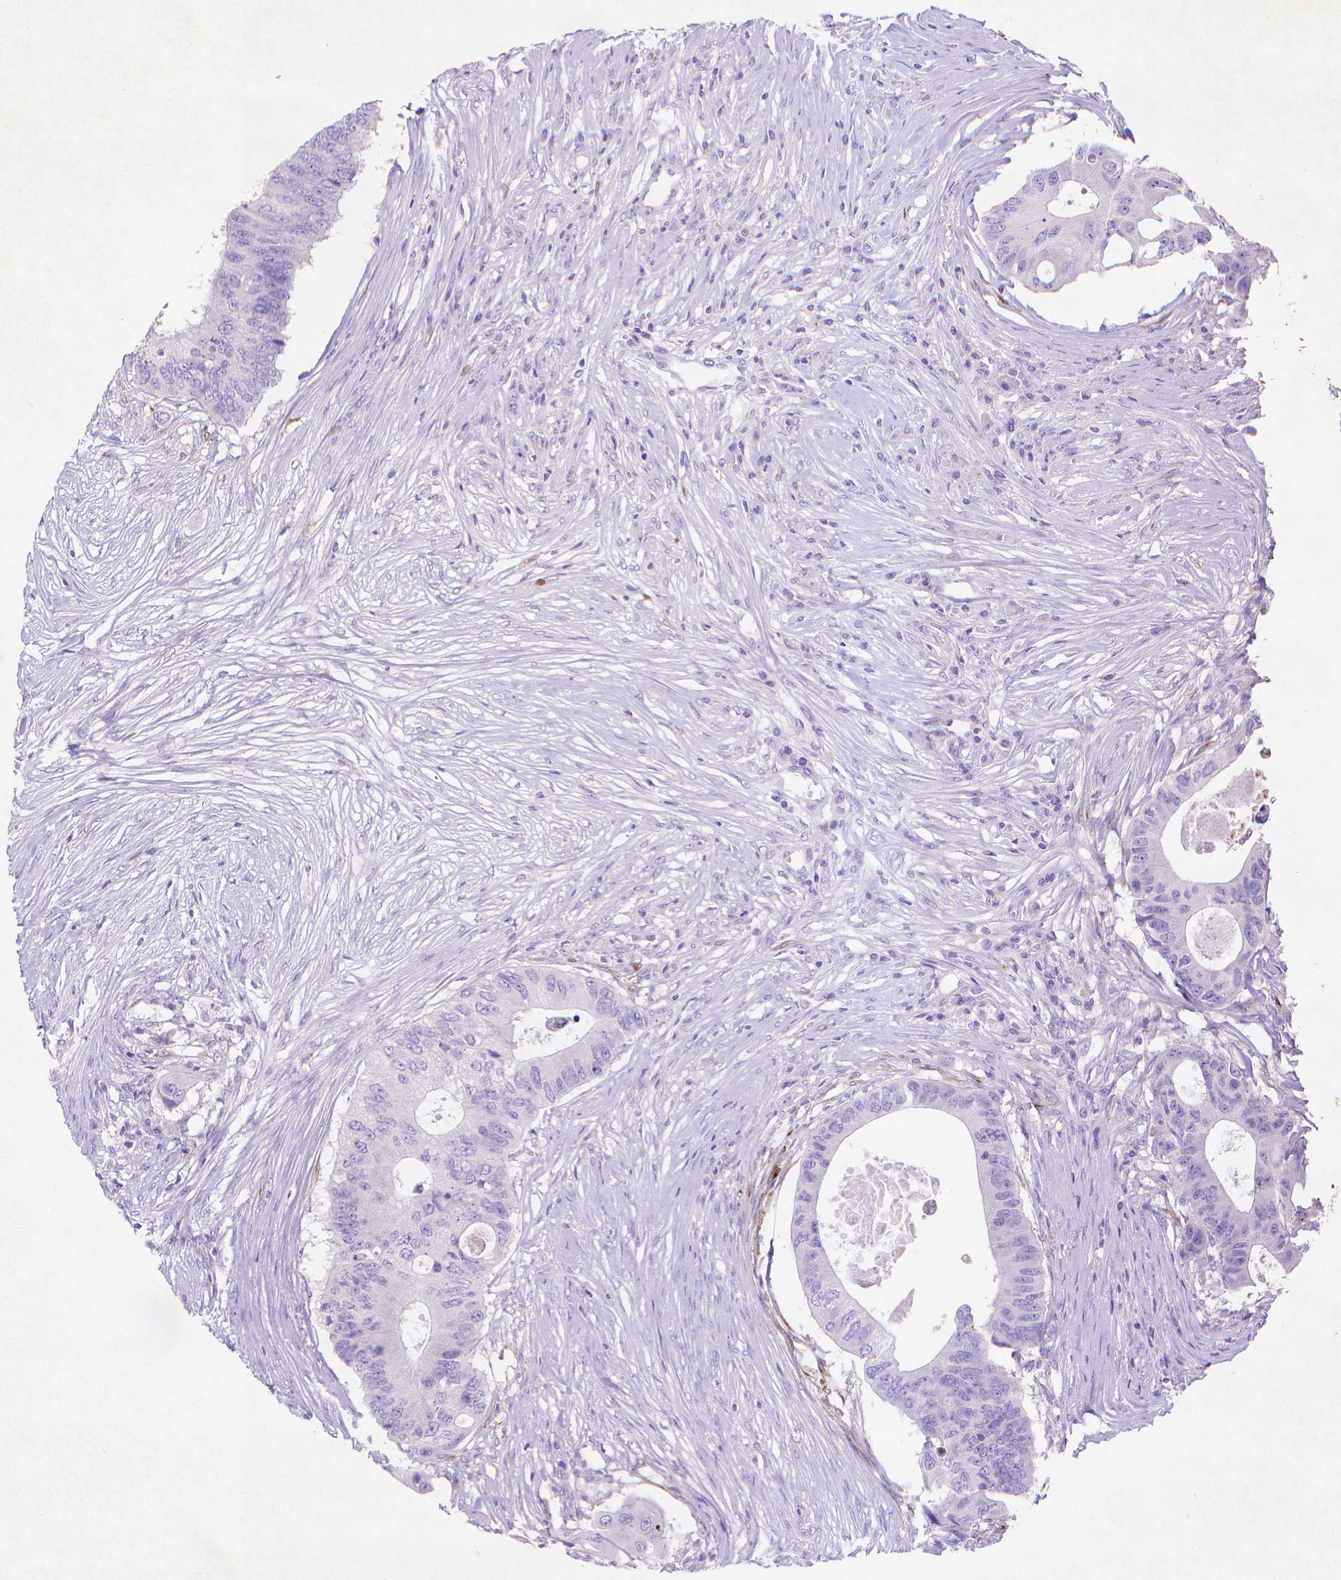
{"staining": {"intensity": "negative", "quantity": "none", "location": "none"}, "tissue": "colorectal cancer", "cell_type": "Tumor cells", "image_type": "cancer", "snomed": [{"axis": "morphology", "description": "Adenocarcinoma, NOS"}, {"axis": "topography", "description": "Colon"}], "caption": "This is an IHC image of colorectal cancer. There is no staining in tumor cells.", "gene": "MMP11", "patient": {"sex": "male", "age": 71}}